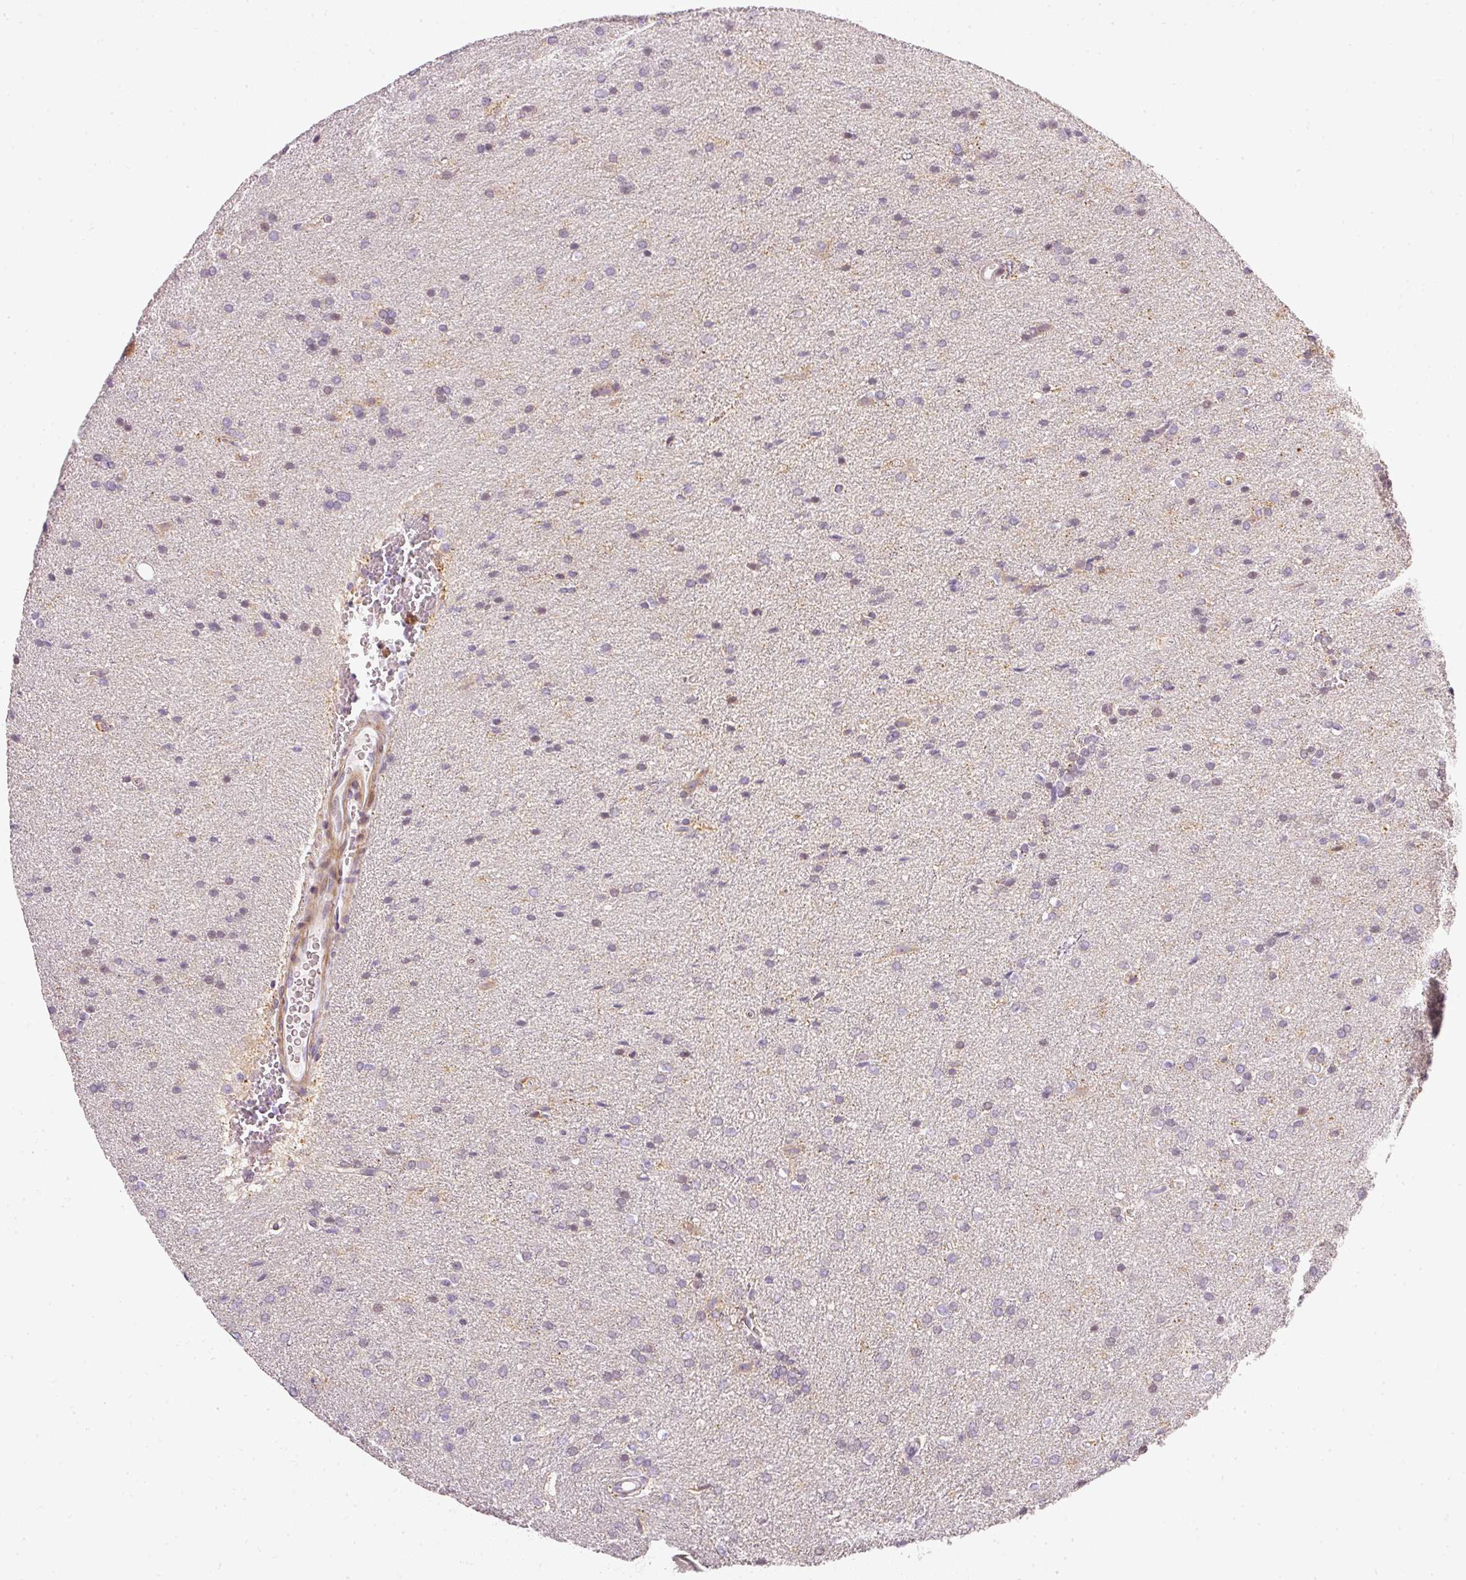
{"staining": {"intensity": "weak", "quantity": "<25%", "location": "cytoplasmic/membranous"}, "tissue": "glioma", "cell_type": "Tumor cells", "image_type": "cancer", "snomed": [{"axis": "morphology", "description": "Glioma, malignant, Low grade"}, {"axis": "topography", "description": "Brain"}], "caption": "The image shows no significant positivity in tumor cells of malignant glioma (low-grade).", "gene": "NRDE2", "patient": {"sex": "female", "age": 34}}